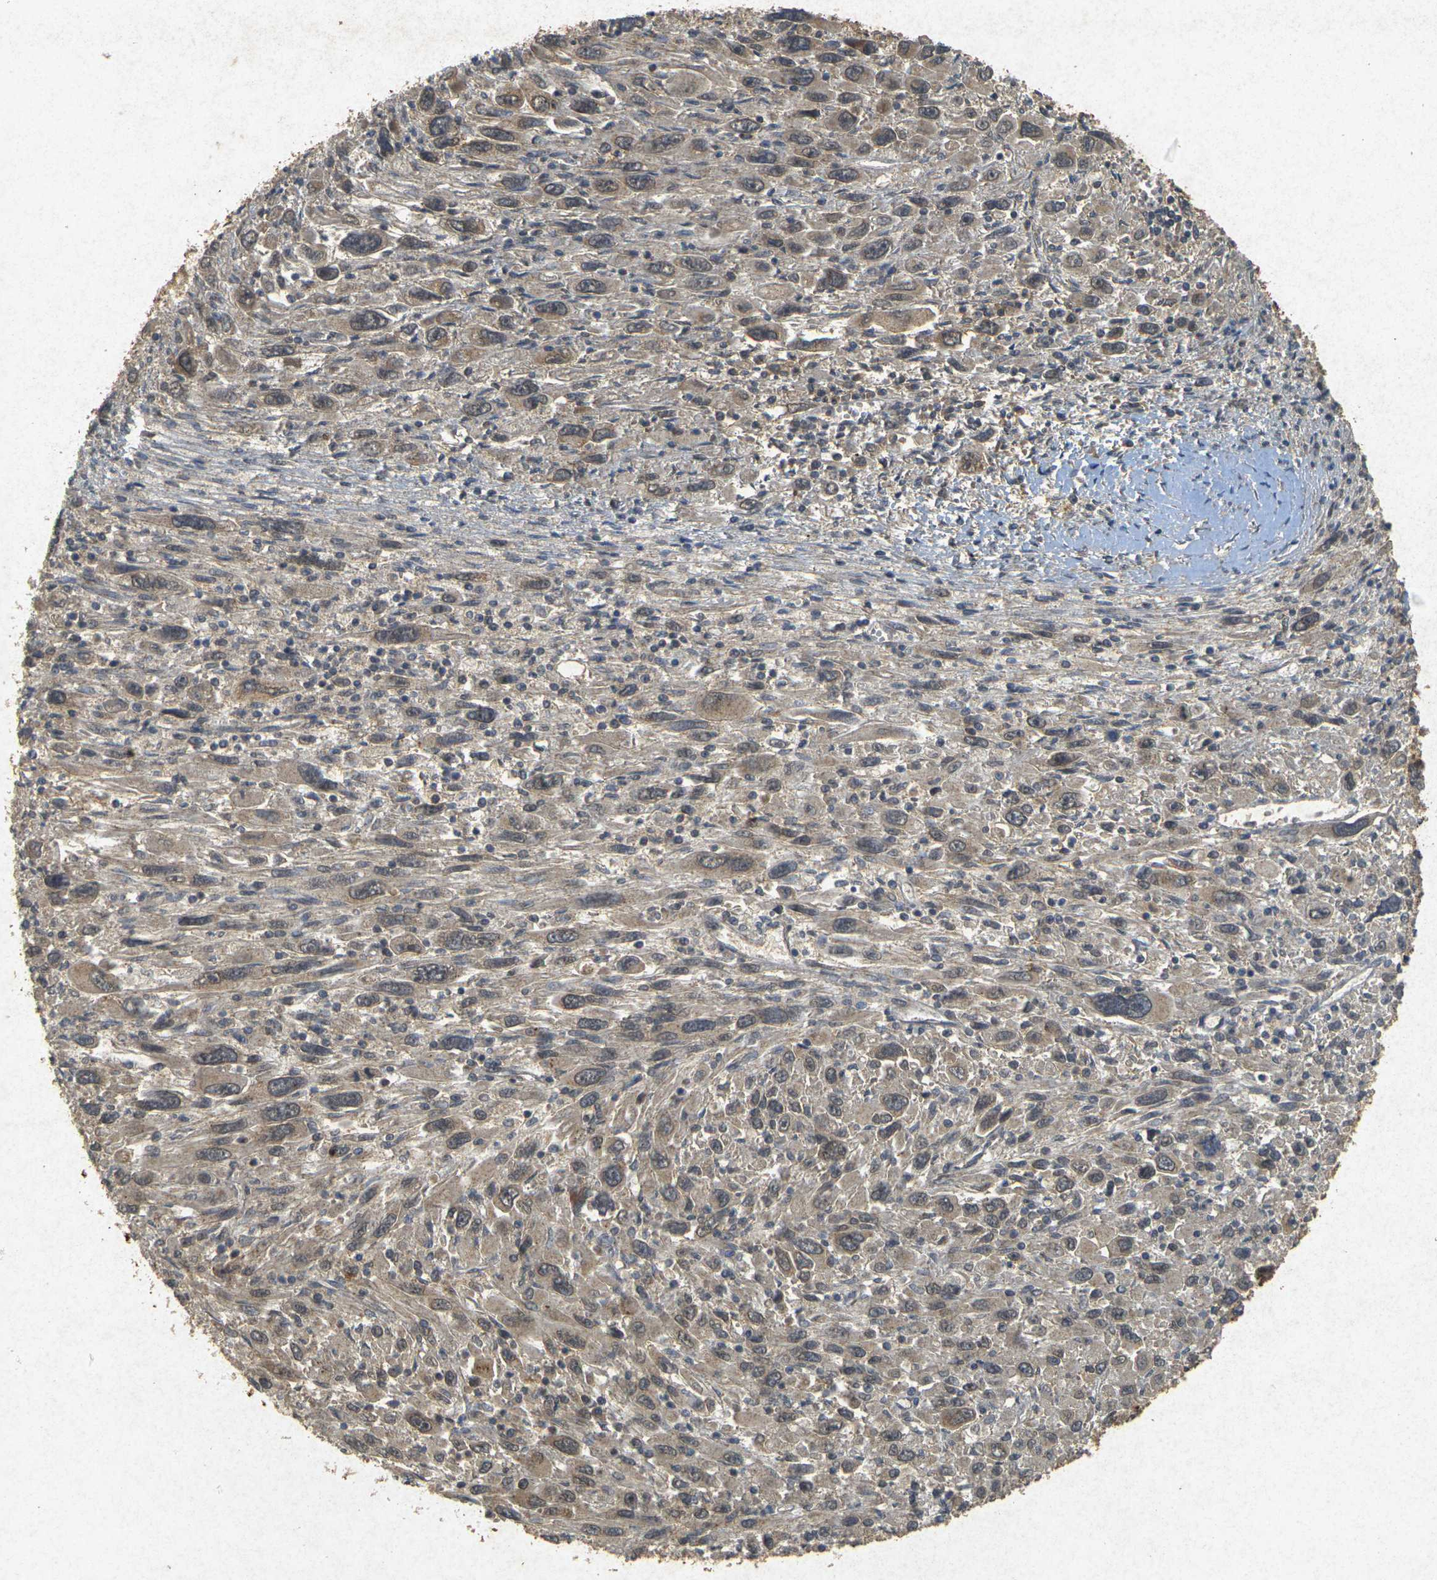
{"staining": {"intensity": "weak", "quantity": ">75%", "location": "cytoplasmic/membranous"}, "tissue": "melanoma", "cell_type": "Tumor cells", "image_type": "cancer", "snomed": [{"axis": "morphology", "description": "Malignant melanoma, Metastatic site"}, {"axis": "topography", "description": "Skin"}], "caption": "High-power microscopy captured an IHC image of melanoma, revealing weak cytoplasmic/membranous staining in about >75% of tumor cells. The staining was performed using DAB to visualize the protein expression in brown, while the nuclei were stained in blue with hematoxylin (Magnification: 20x).", "gene": "ERN1", "patient": {"sex": "female", "age": 56}}